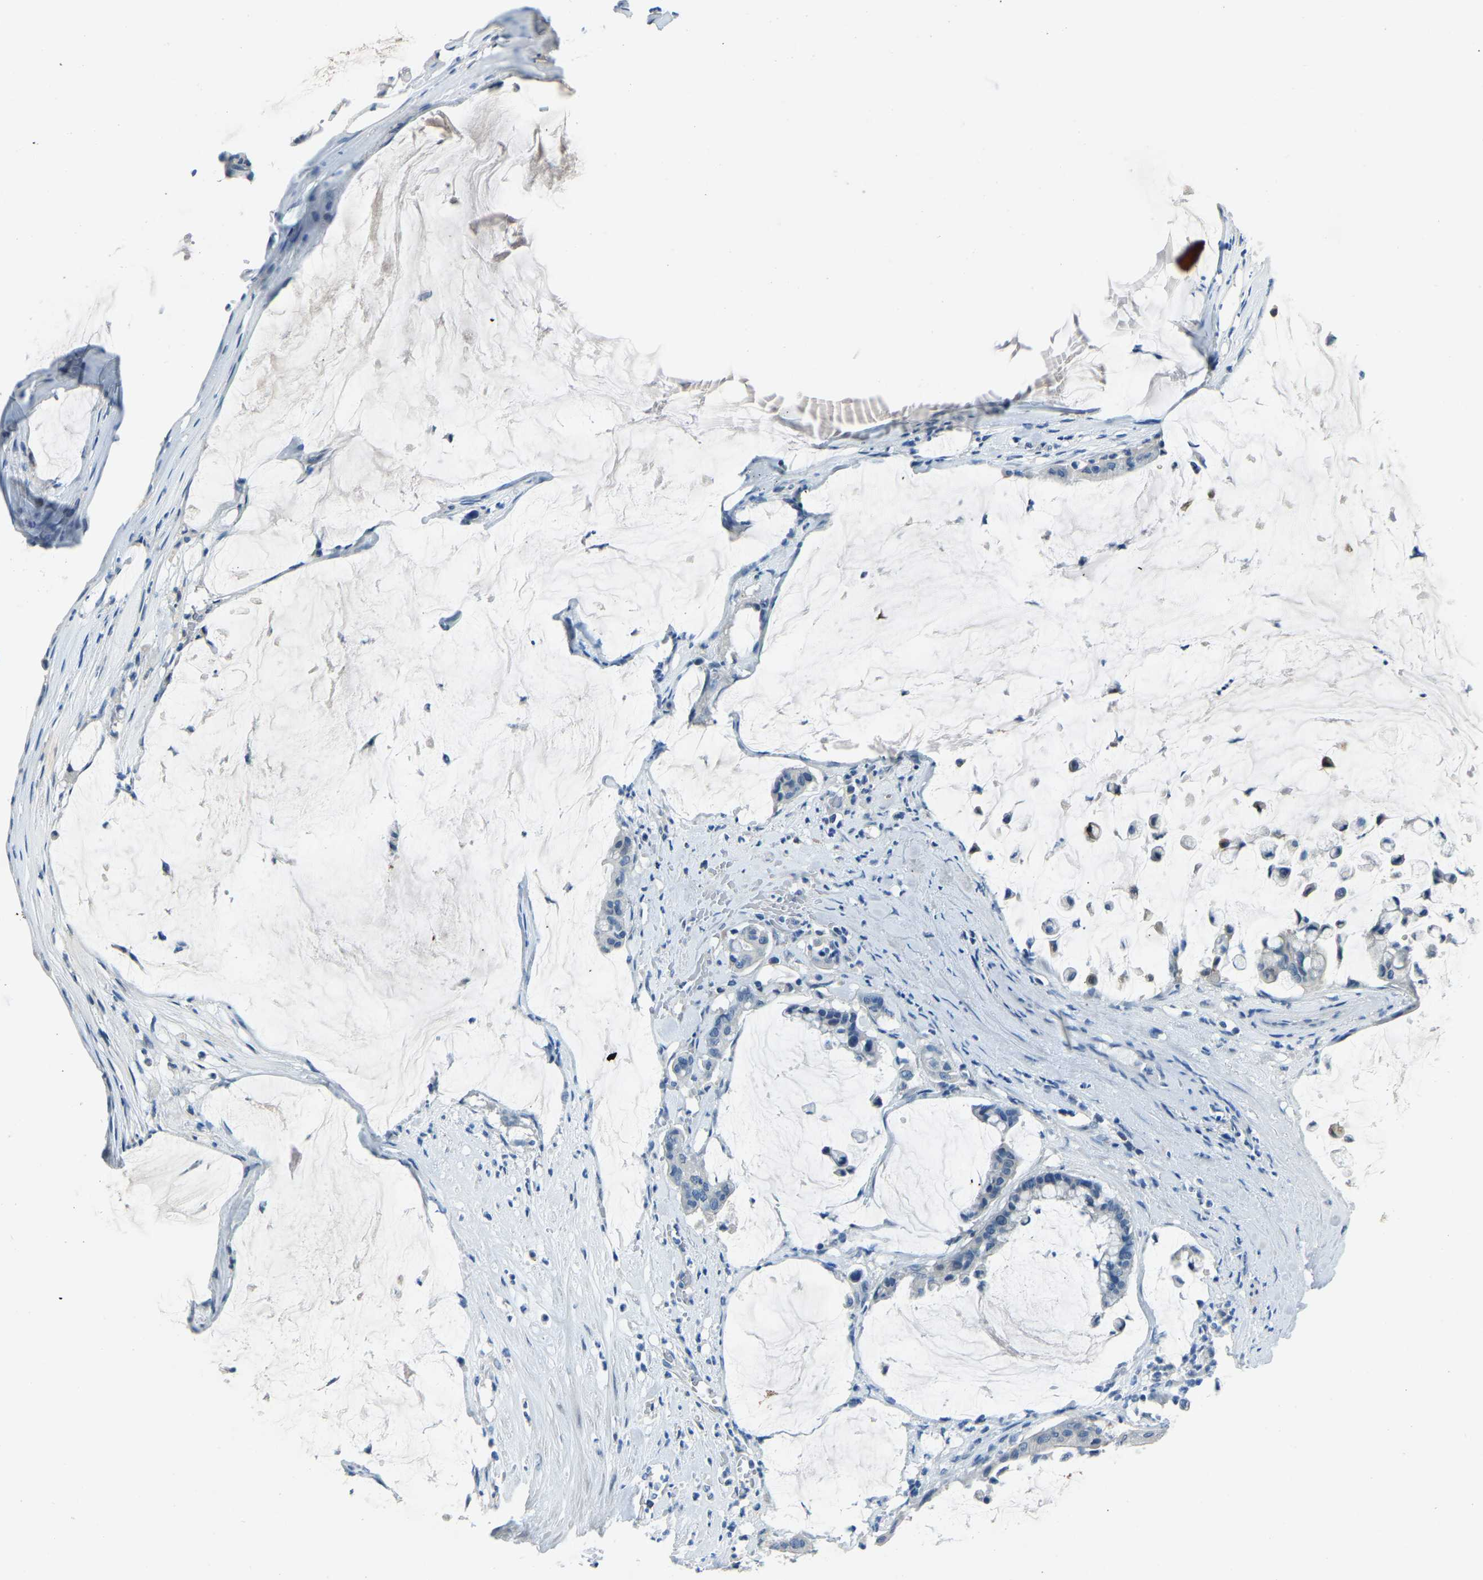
{"staining": {"intensity": "negative", "quantity": "none", "location": "none"}, "tissue": "pancreatic cancer", "cell_type": "Tumor cells", "image_type": "cancer", "snomed": [{"axis": "morphology", "description": "Adenocarcinoma, NOS"}, {"axis": "topography", "description": "Pancreas"}], "caption": "The micrograph reveals no significant expression in tumor cells of pancreatic cancer (adenocarcinoma). Nuclei are stained in blue.", "gene": "XIRP1", "patient": {"sex": "male", "age": 41}}